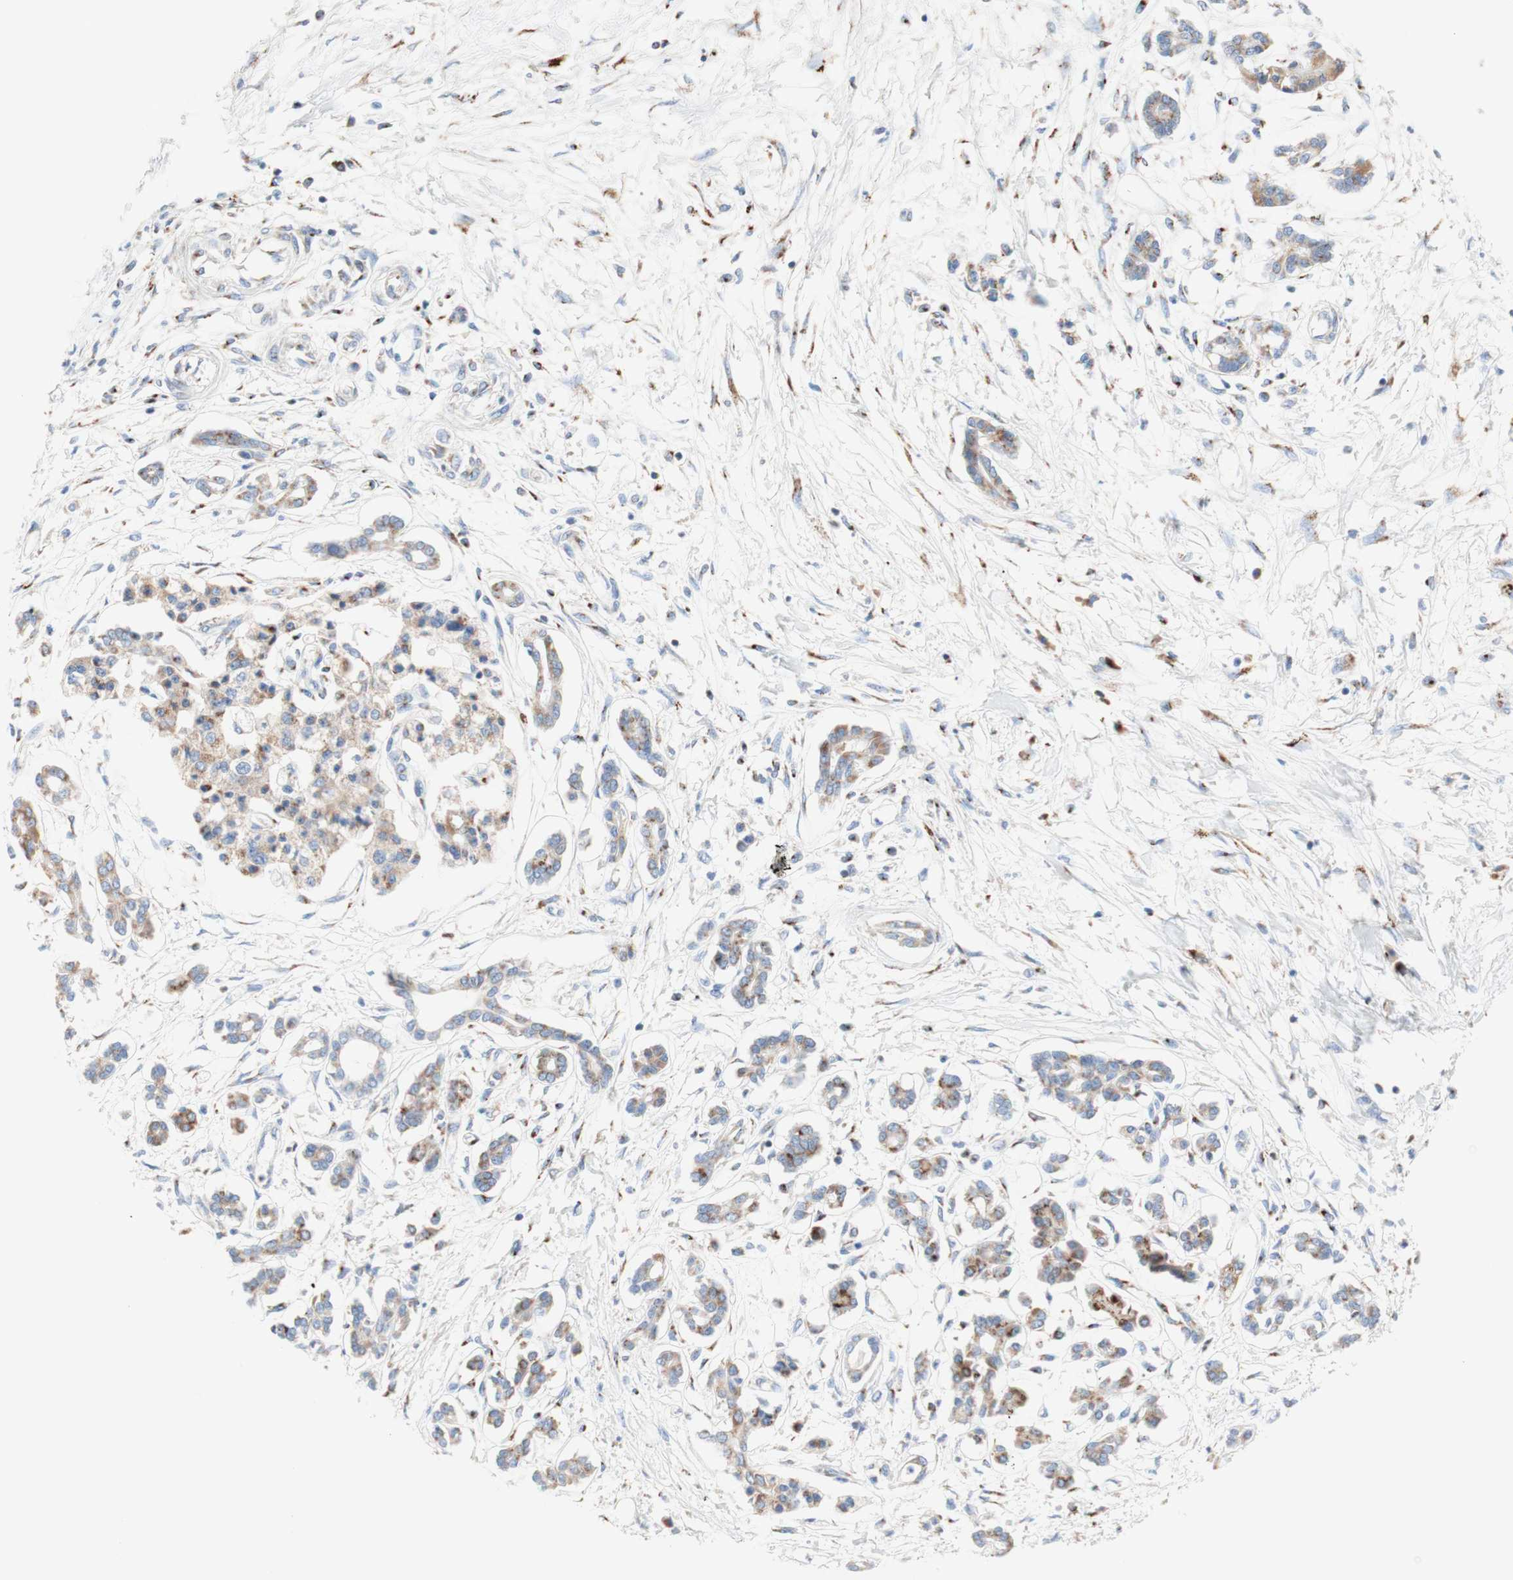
{"staining": {"intensity": "weak", "quantity": "25%-75%", "location": "cytoplasmic/membranous"}, "tissue": "pancreatic cancer", "cell_type": "Tumor cells", "image_type": "cancer", "snomed": [{"axis": "morphology", "description": "Adenocarcinoma, NOS"}, {"axis": "topography", "description": "Pancreas"}], "caption": "Protein staining exhibits weak cytoplasmic/membranous expression in approximately 25%-75% of tumor cells in adenocarcinoma (pancreatic). Ihc stains the protein of interest in brown and the nuclei are stained blue.", "gene": "GALNT2", "patient": {"sex": "male", "age": 56}}